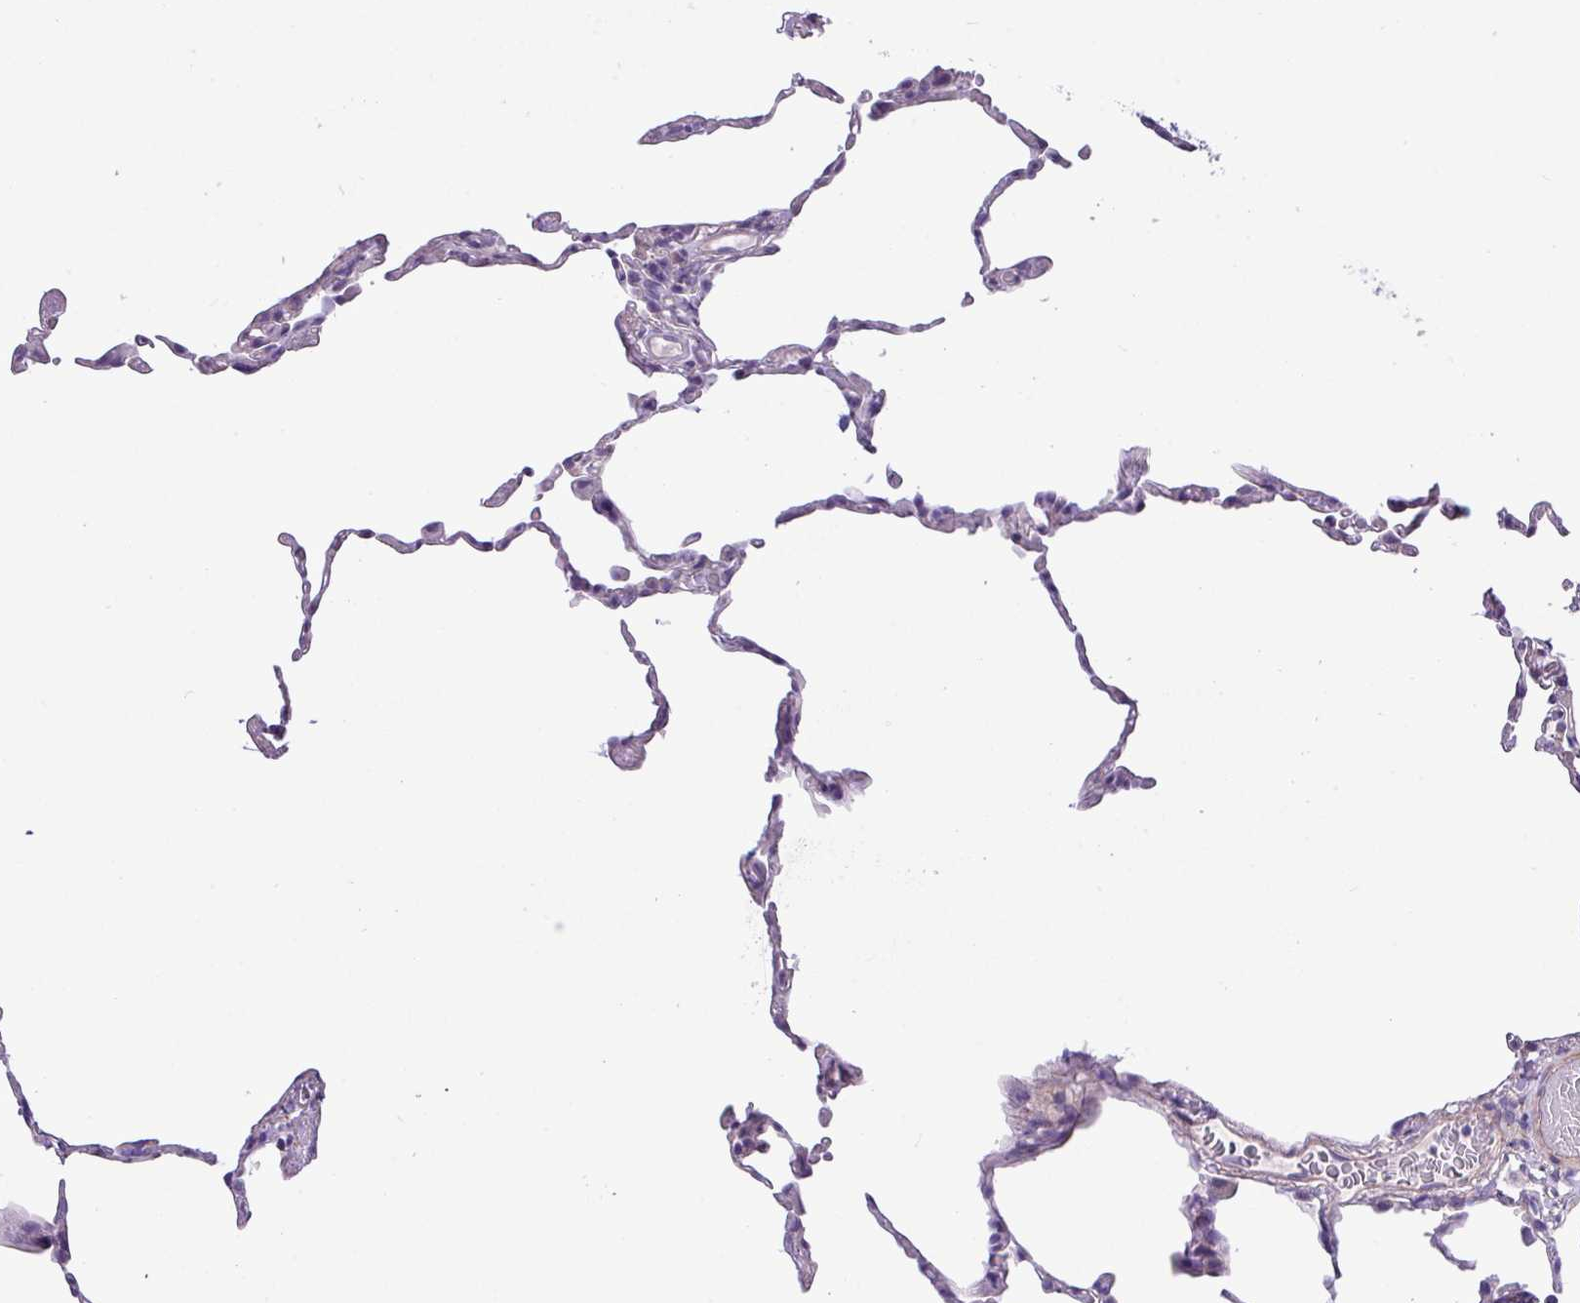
{"staining": {"intensity": "negative", "quantity": "none", "location": "none"}, "tissue": "lung", "cell_type": "Alveolar cells", "image_type": "normal", "snomed": [{"axis": "morphology", "description": "Normal tissue, NOS"}, {"axis": "topography", "description": "Lung"}], "caption": "IHC of benign human lung reveals no staining in alveolar cells. (DAB (3,3'-diaminobenzidine) IHC with hematoxylin counter stain).", "gene": "SPINK8", "patient": {"sex": "female", "age": 57}}